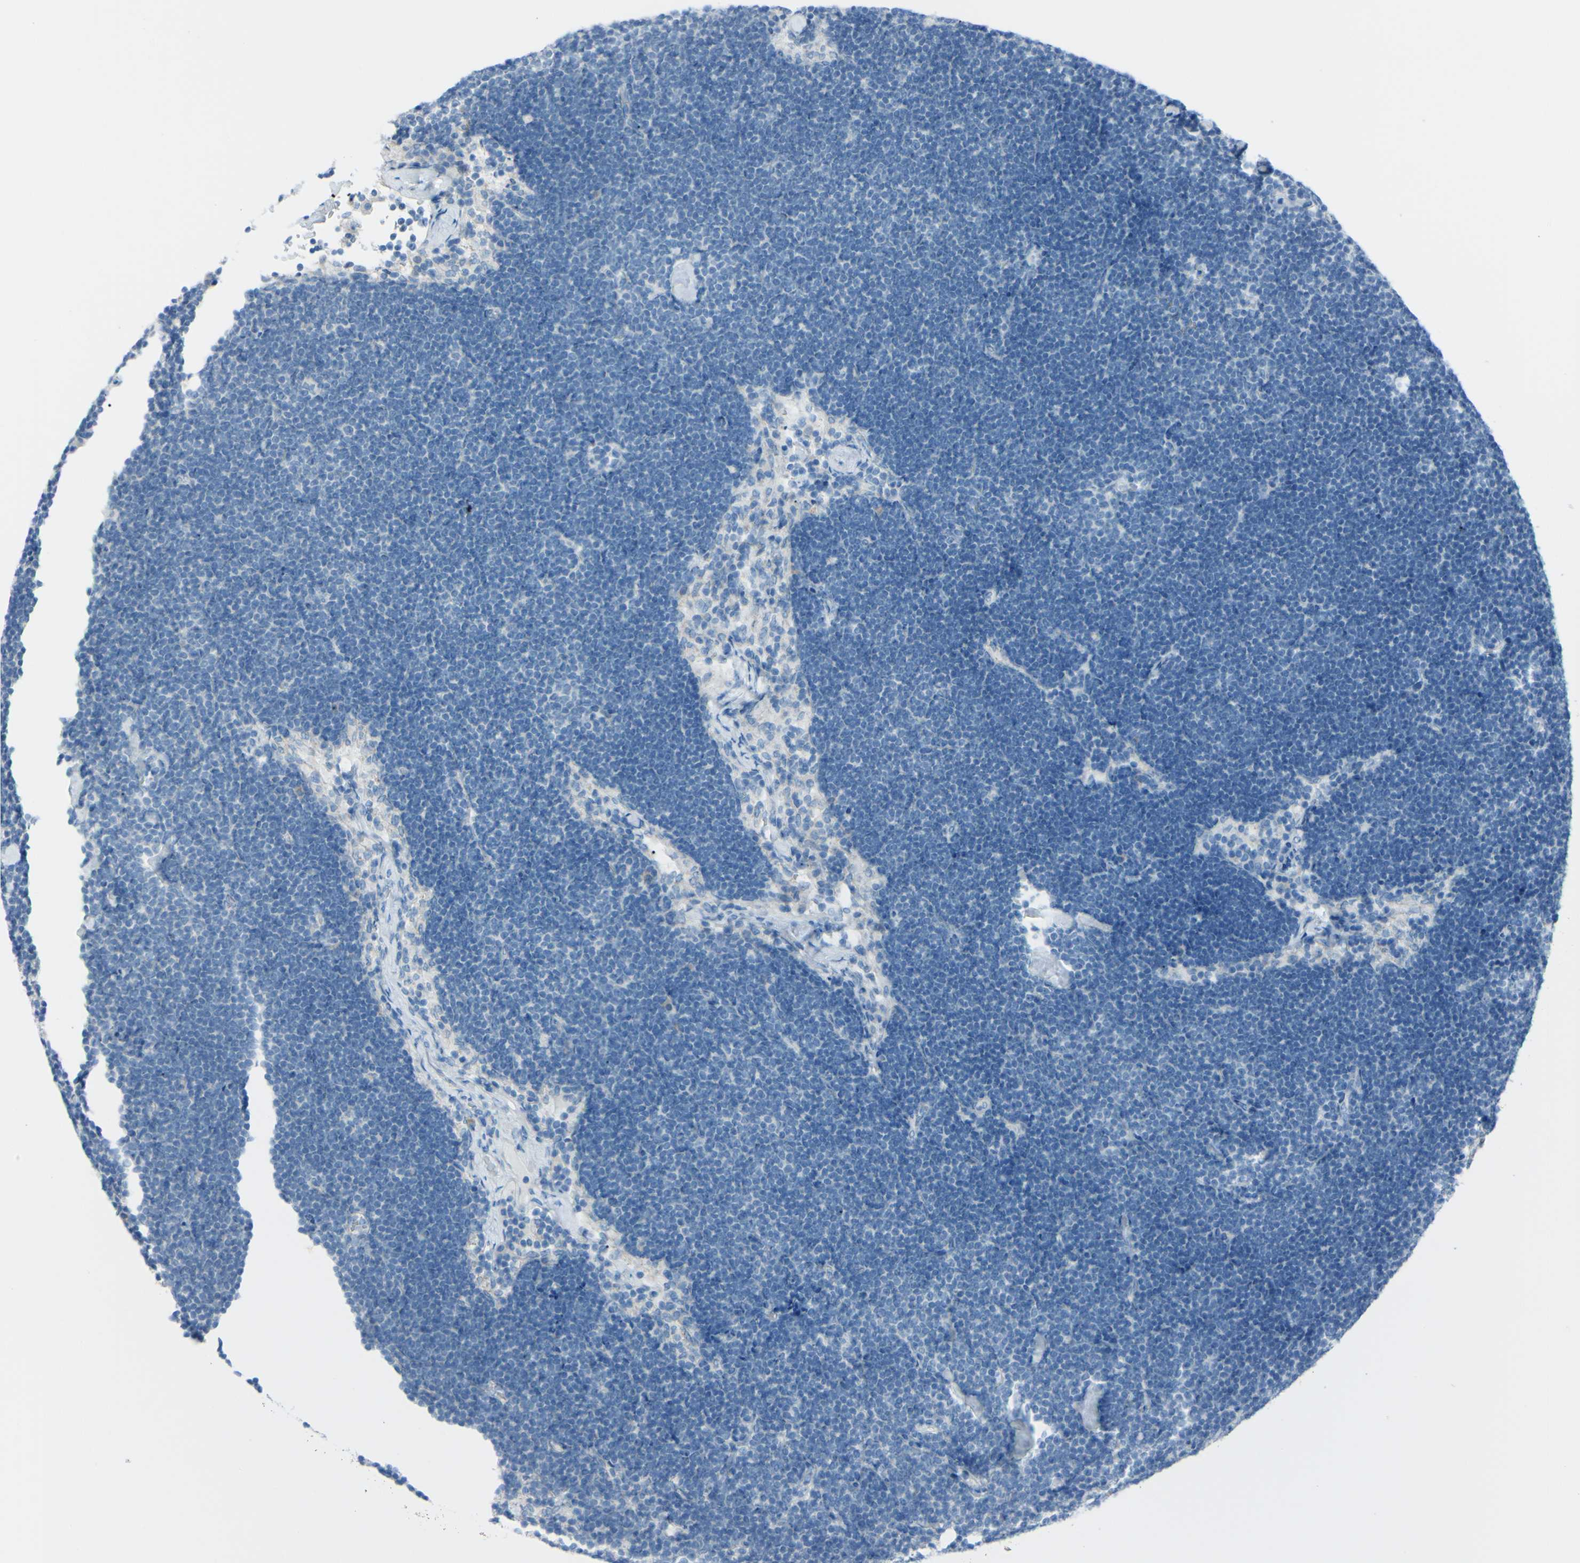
{"staining": {"intensity": "negative", "quantity": "none", "location": "none"}, "tissue": "lymph node", "cell_type": "Germinal center cells", "image_type": "normal", "snomed": [{"axis": "morphology", "description": "Normal tissue, NOS"}, {"axis": "topography", "description": "Lymph node"}], "caption": "This is a micrograph of immunohistochemistry (IHC) staining of benign lymph node, which shows no positivity in germinal center cells. (DAB (3,3'-diaminobenzidine) immunohistochemistry (IHC) with hematoxylin counter stain).", "gene": "TFPI2", "patient": {"sex": "male", "age": 63}}